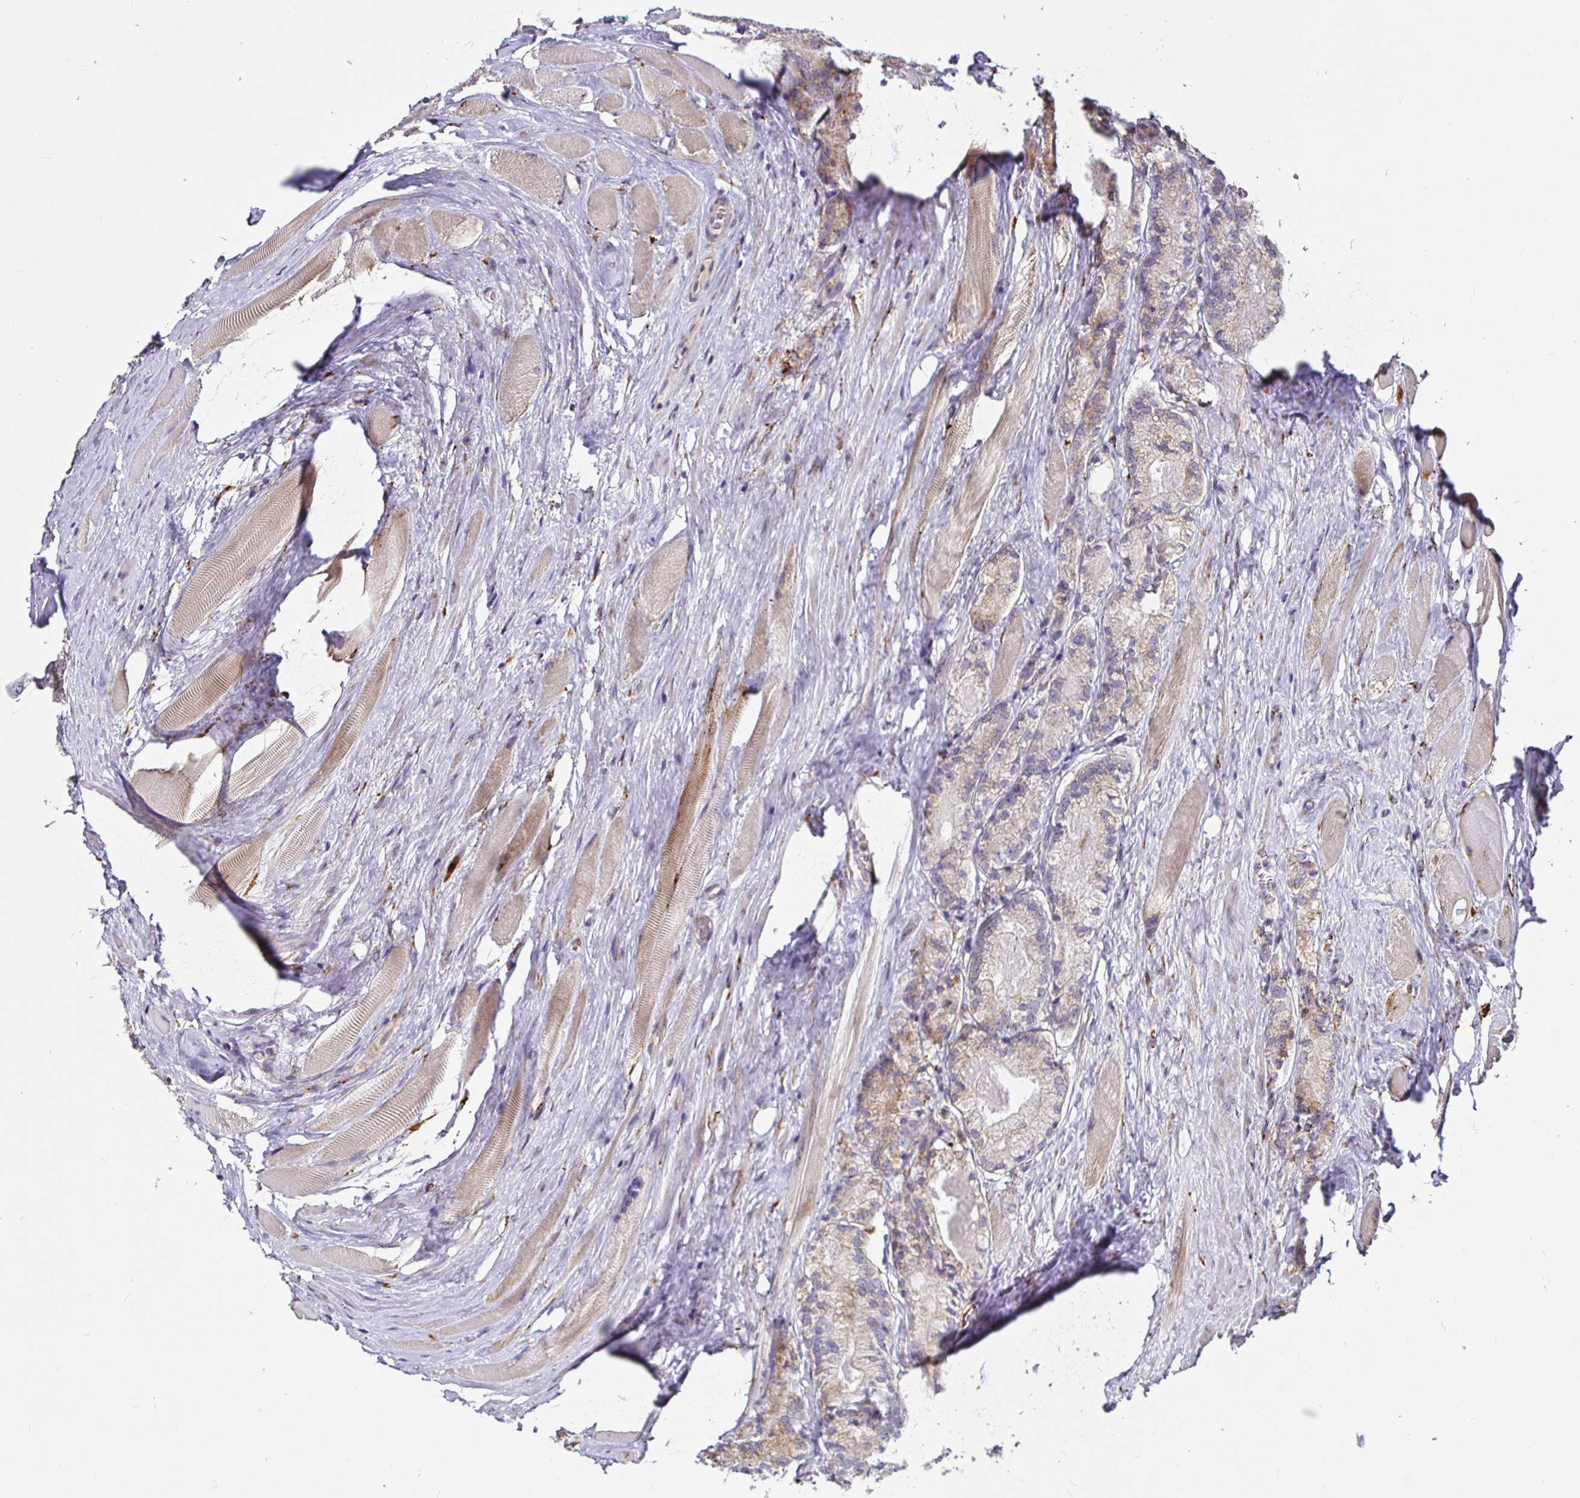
{"staining": {"intensity": "weak", "quantity": "<25%", "location": "cytoplasmic/membranous"}, "tissue": "prostate cancer", "cell_type": "Tumor cells", "image_type": "cancer", "snomed": [{"axis": "morphology", "description": "Adenocarcinoma, NOS"}, {"axis": "morphology", "description": "Adenocarcinoma, Low grade"}, {"axis": "topography", "description": "Prostate"}], "caption": "Immunohistochemical staining of prostate low-grade adenocarcinoma reveals no significant positivity in tumor cells.", "gene": "P4HA2", "patient": {"sex": "male", "age": 68}}